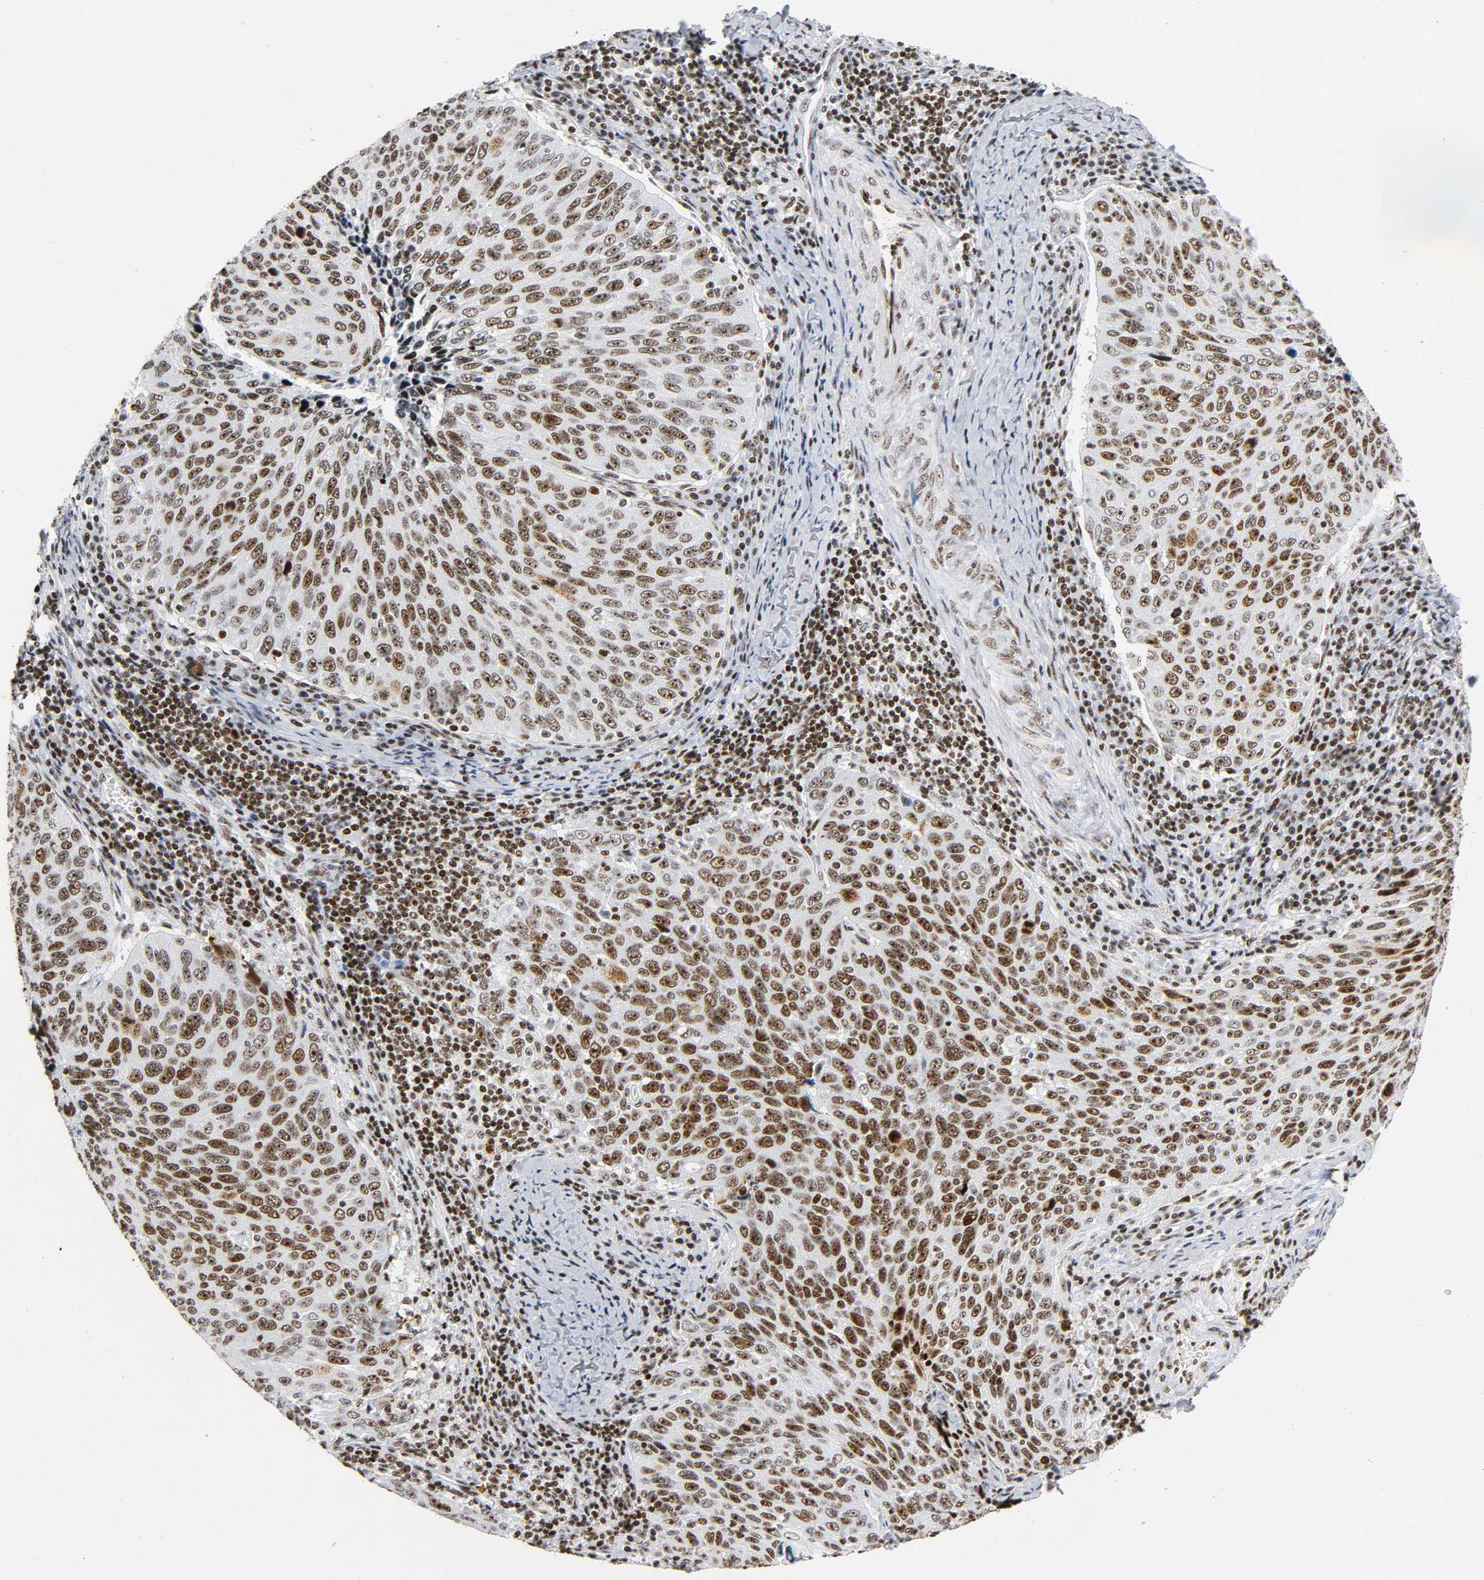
{"staining": {"intensity": "strong", "quantity": ">75%", "location": "nuclear"}, "tissue": "cervical cancer", "cell_type": "Tumor cells", "image_type": "cancer", "snomed": [{"axis": "morphology", "description": "Squamous cell carcinoma, NOS"}, {"axis": "topography", "description": "Cervix"}], "caption": "About >75% of tumor cells in human cervical squamous cell carcinoma exhibit strong nuclear protein staining as visualized by brown immunohistochemical staining.", "gene": "UBTF", "patient": {"sex": "female", "age": 53}}